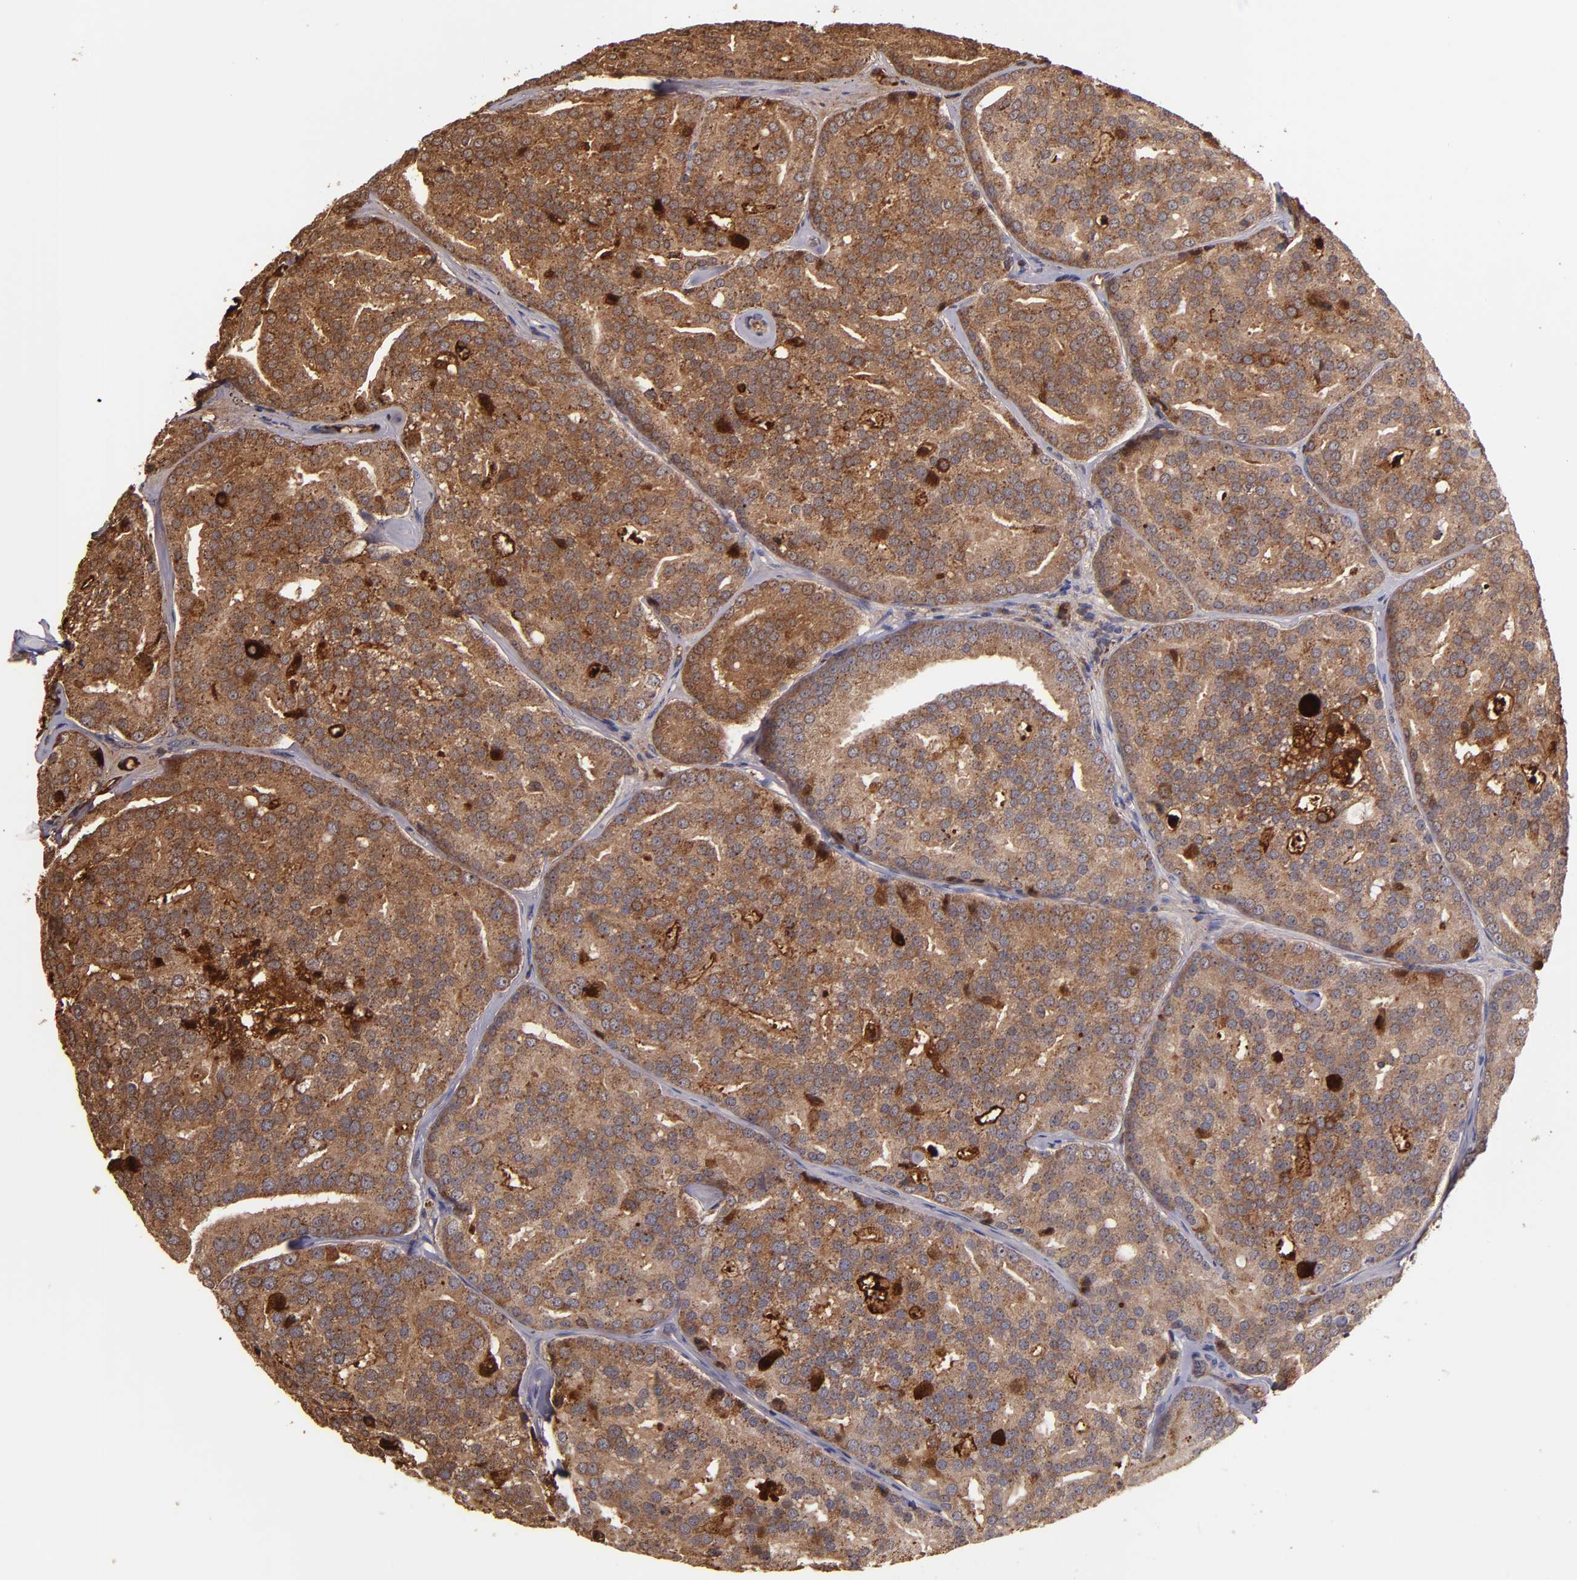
{"staining": {"intensity": "strong", "quantity": ">75%", "location": "cytoplasmic/membranous"}, "tissue": "prostate cancer", "cell_type": "Tumor cells", "image_type": "cancer", "snomed": [{"axis": "morphology", "description": "Adenocarcinoma, High grade"}, {"axis": "topography", "description": "Prostate"}], "caption": "Tumor cells demonstrate strong cytoplasmic/membranous positivity in about >75% of cells in prostate cancer (adenocarcinoma (high-grade)).", "gene": "EIF4ENIF1", "patient": {"sex": "male", "age": 64}}